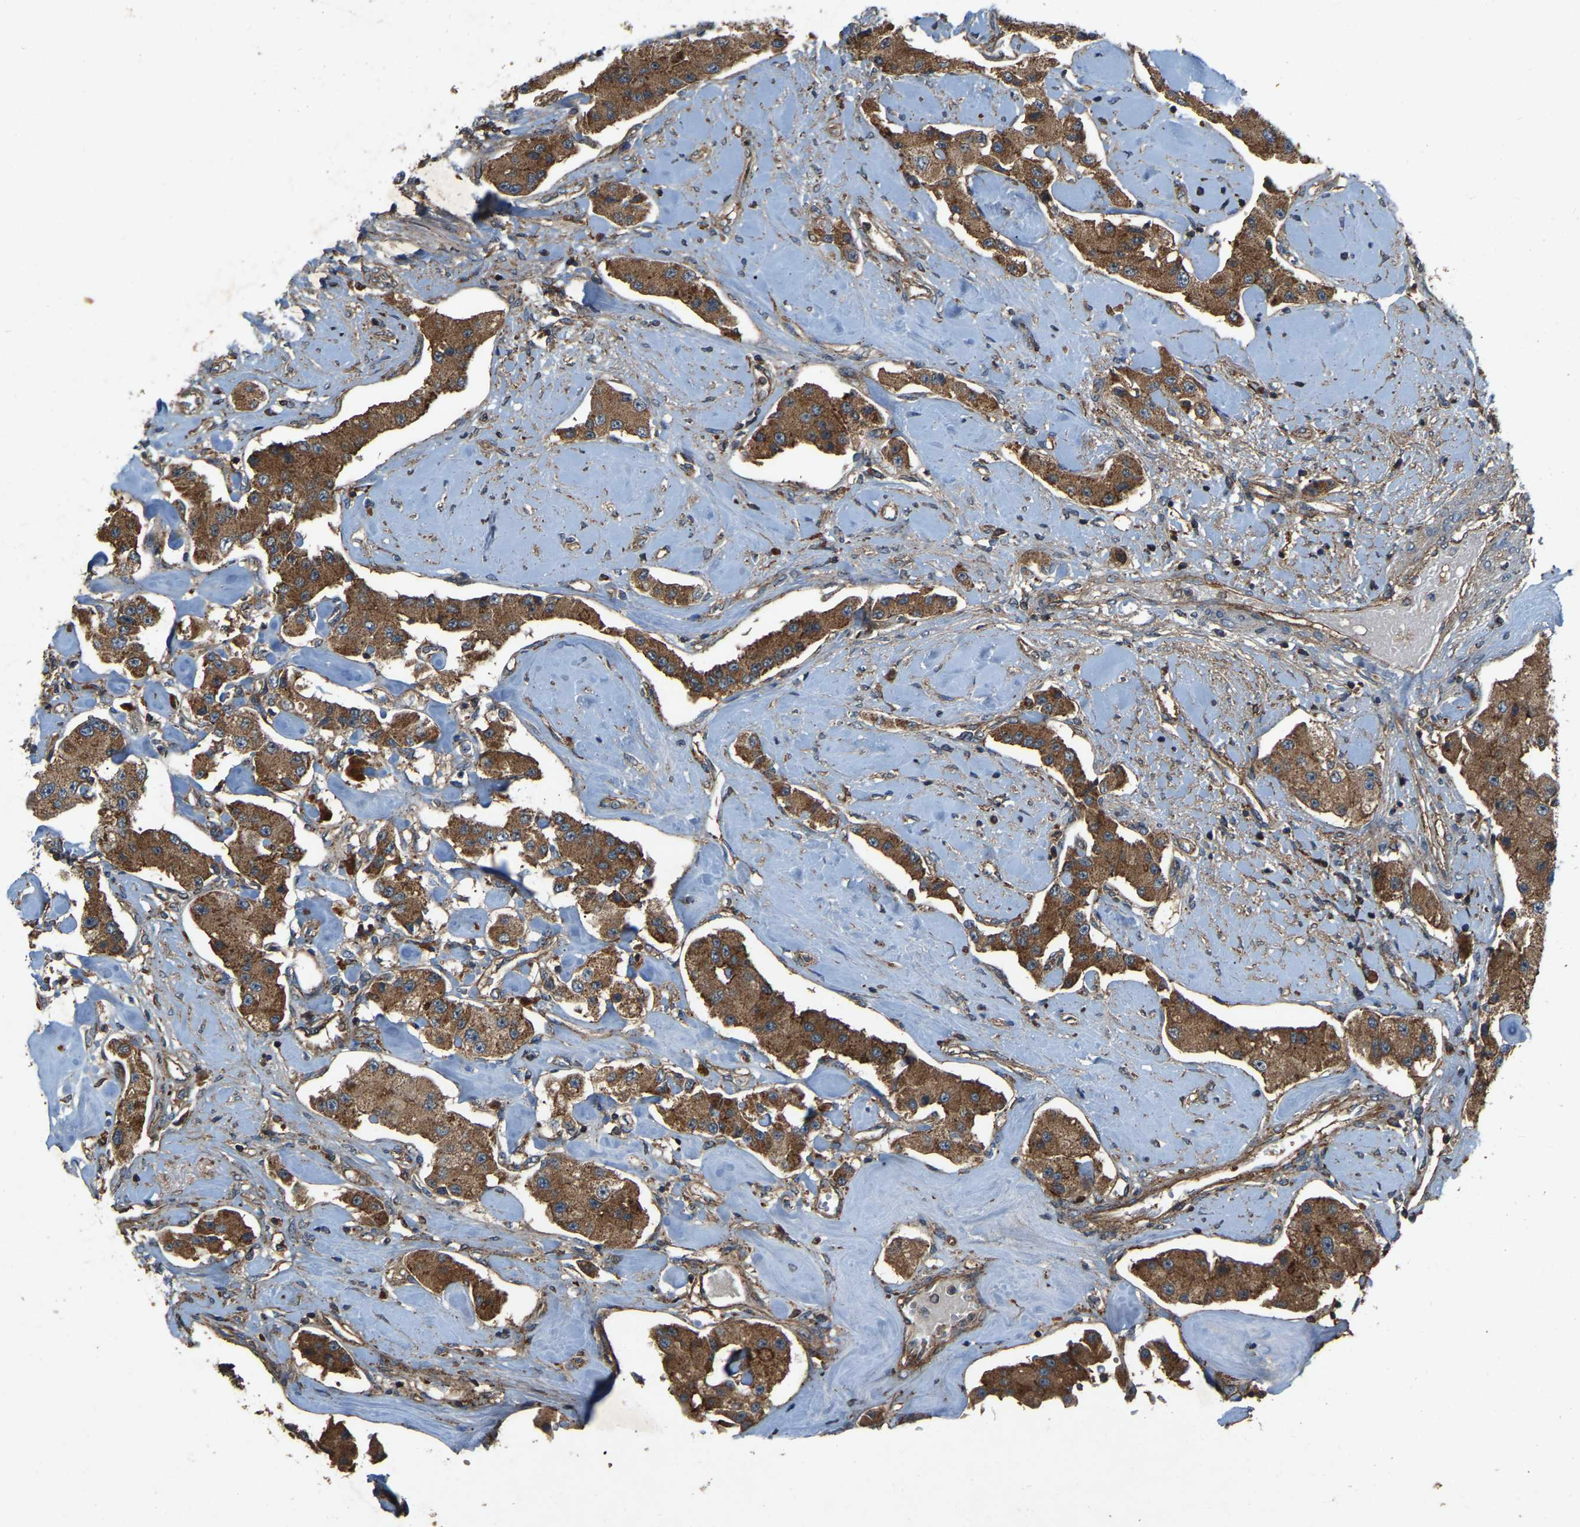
{"staining": {"intensity": "strong", "quantity": ">75%", "location": "cytoplasmic/membranous"}, "tissue": "carcinoid", "cell_type": "Tumor cells", "image_type": "cancer", "snomed": [{"axis": "morphology", "description": "Carcinoid, malignant, NOS"}, {"axis": "topography", "description": "Pancreas"}], "caption": "IHC staining of carcinoid, which exhibits high levels of strong cytoplasmic/membranous expression in approximately >75% of tumor cells indicating strong cytoplasmic/membranous protein expression. The staining was performed using DAB (brown) for protein detection and nuclei were counterstained in hematoxylin (blue).", "gene": "SAMD9L", "patient": {"sex": "male", "age": 41}}